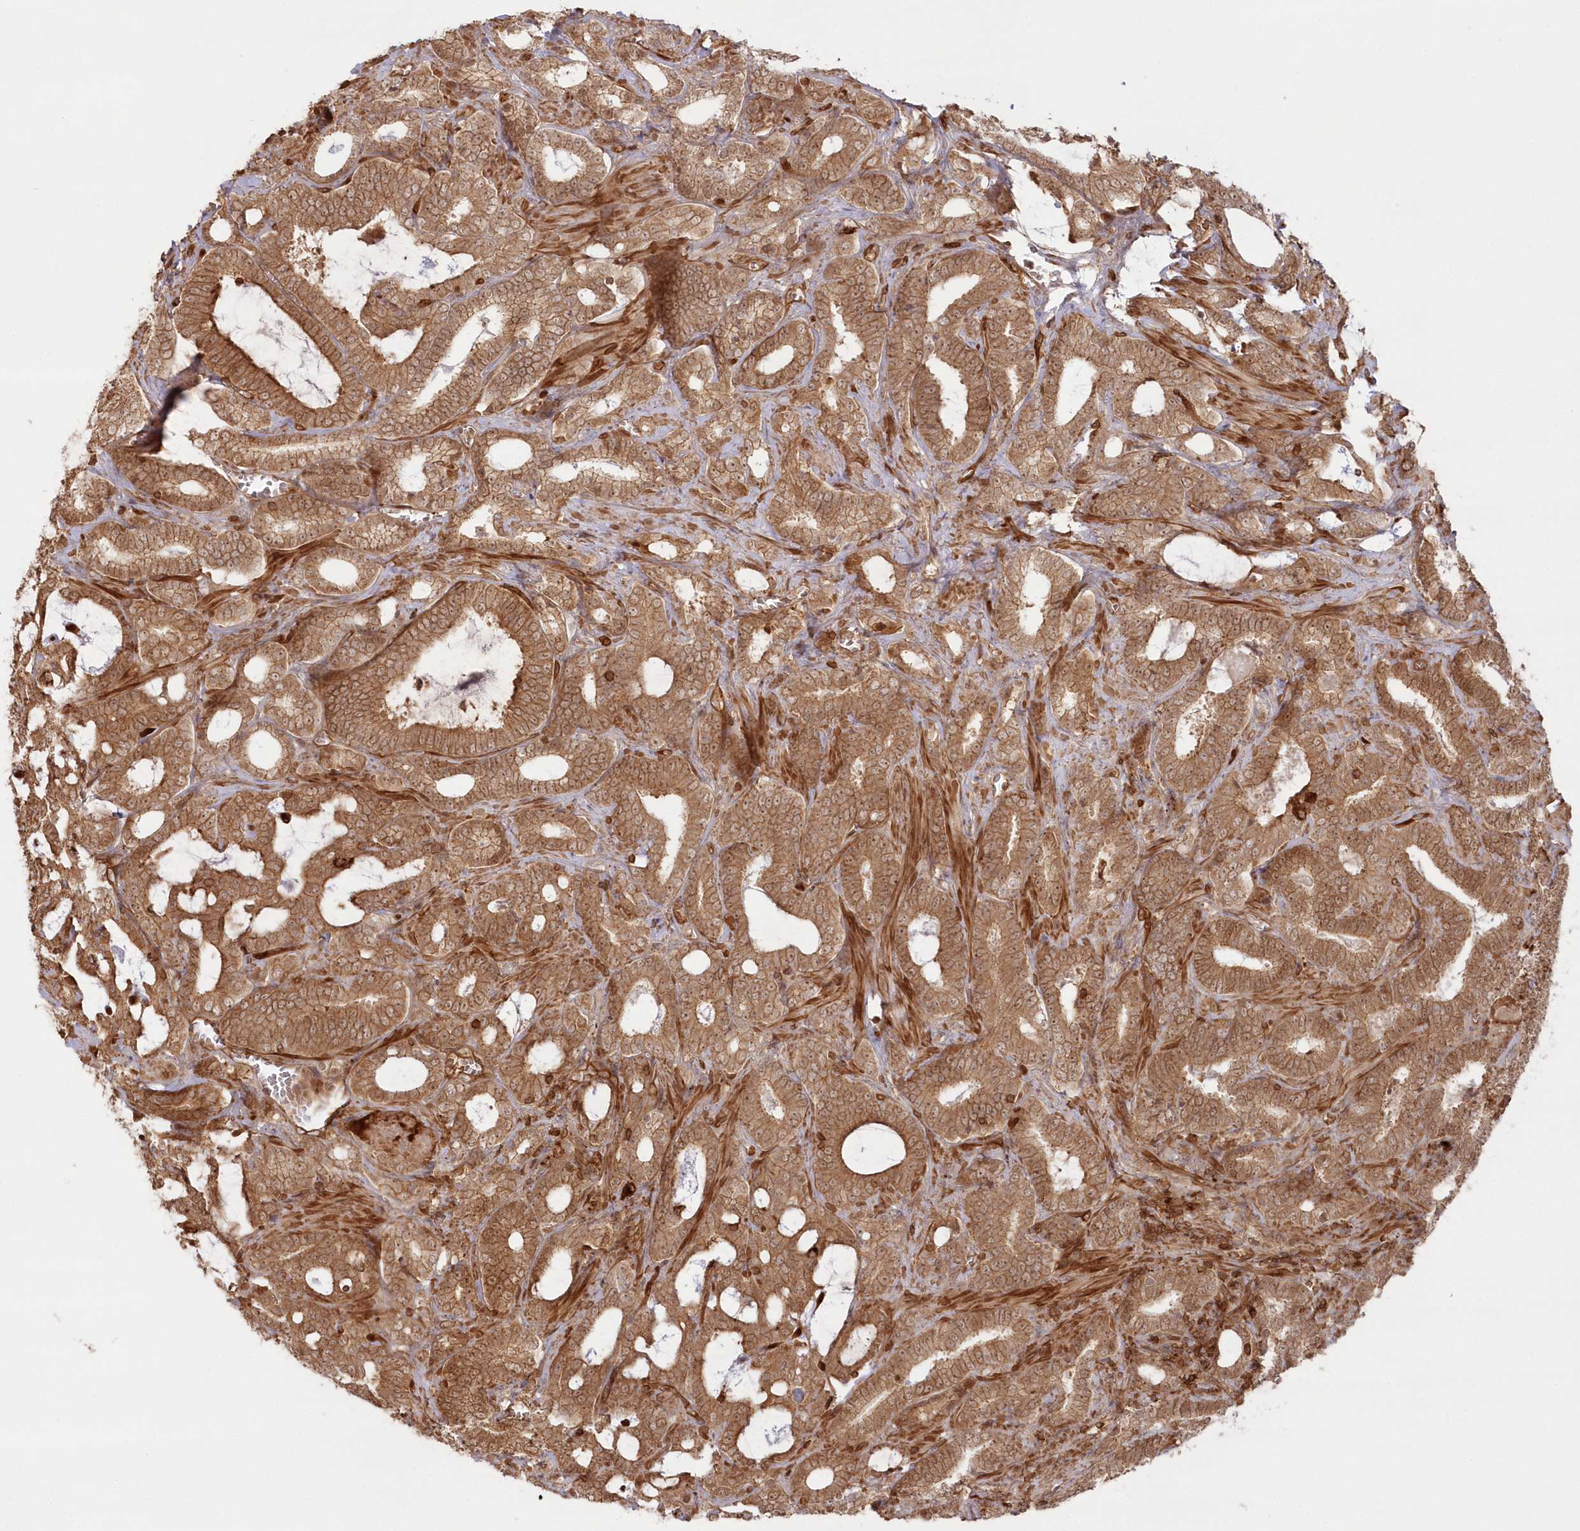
{"staining": {"intensity": "moderate", "quantity": ">75%", "location": "cytoplasmic/membranous"}, "tissue": "prostate cancer", "cell_type": "Tumor cells", "image_type": "cancer", "snomed": [{"axis": "morphology", "description": "Adenocarcinoma, High grade"}, {"axis": "topography", "description": "Prostate and seminal vesicle, NOS"}], "caption": "Prostate adenocarcinoma (high-grade) tissue shows moderate cytoplasmic/membranous positivity in approximately >75% of tumor cells, visualized by immunohistochemistry.", "gene": "RGCC", "patient": {"sex": "male", "age": 67}}